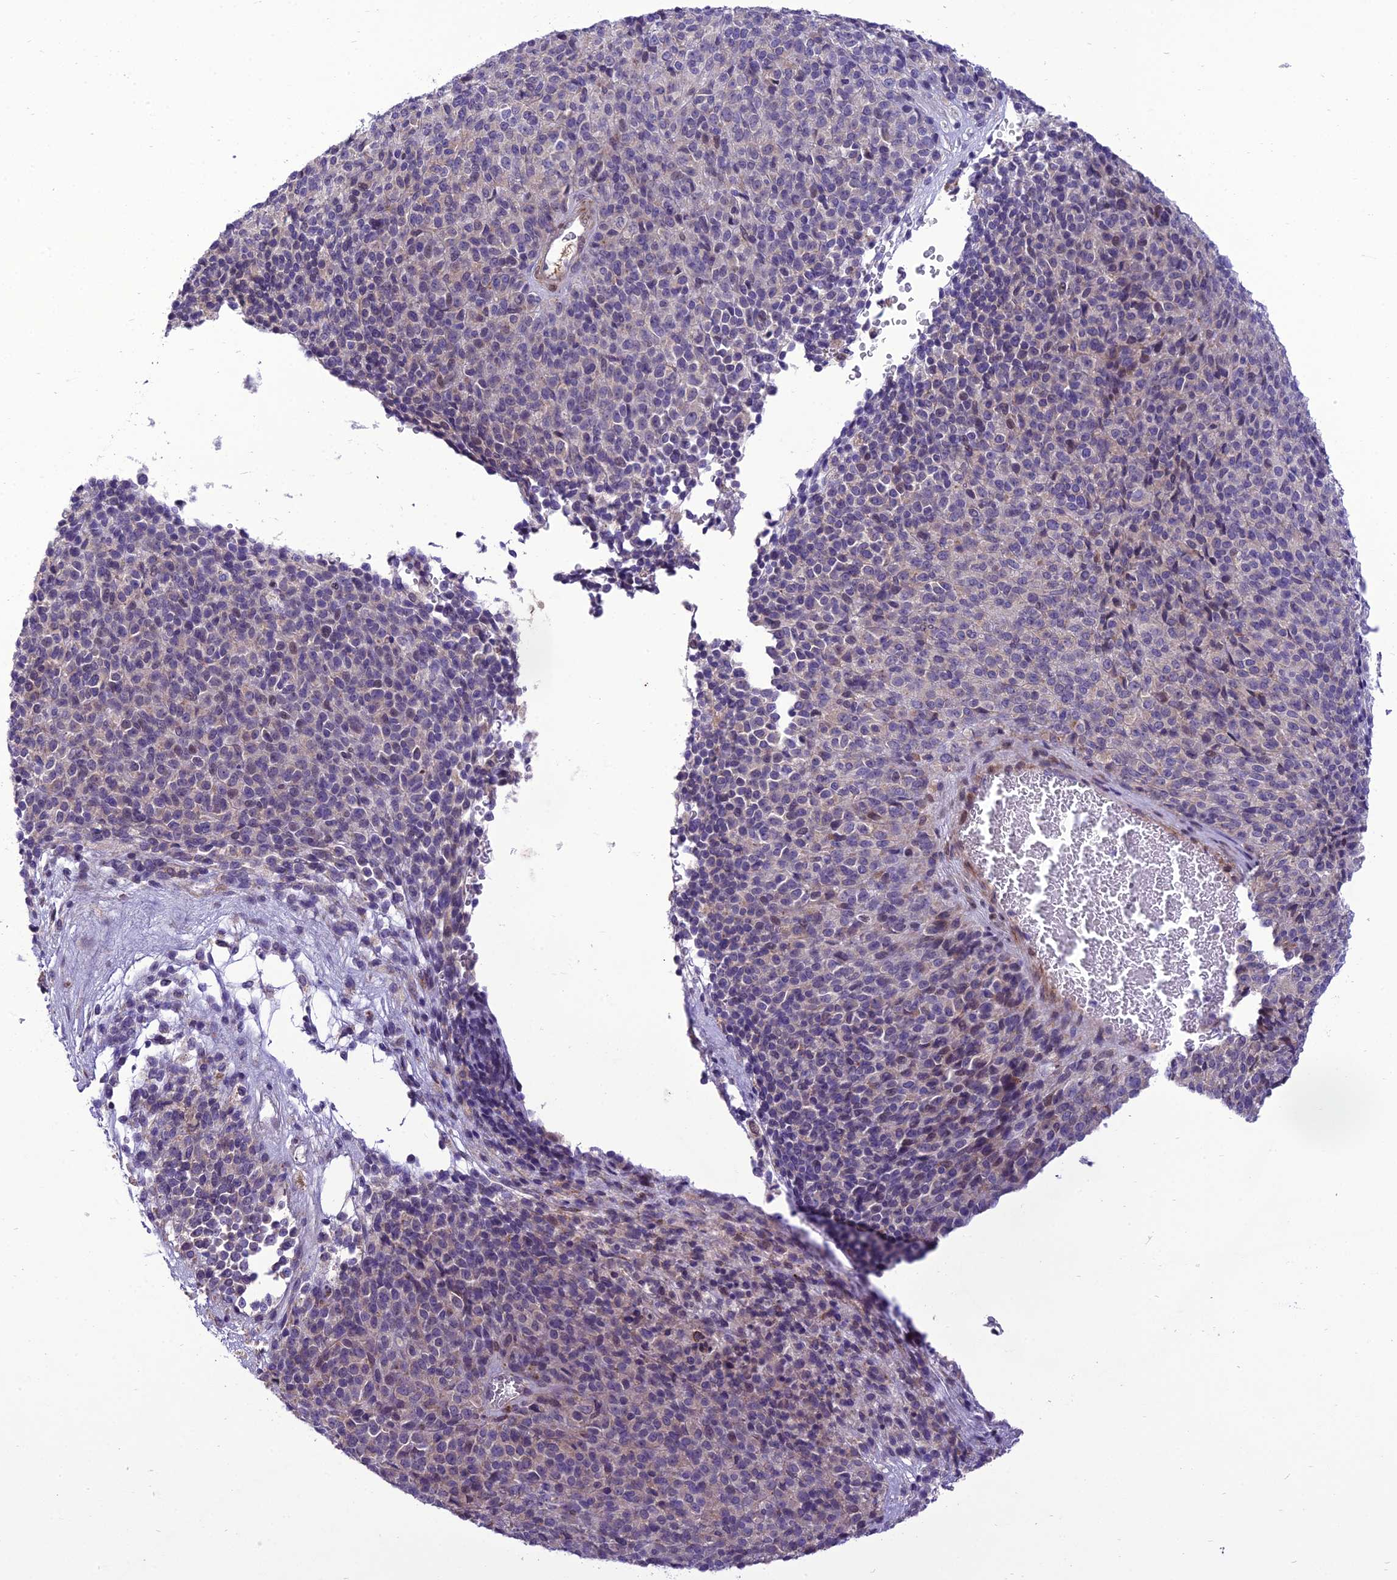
{"staining": {"intensity": "weak", "quantity": "<25%", "location": "nuclear"}, "tissue": "melanoma", "cell_type": "Tumor cells", "image_type": "cancer", "snomed": [{"axis": "morphology", "description": "Malignant melanoma, Metastatic site"}, {"axis": "topography", "description": "Brain"}], "caption": "A photomicrograph of human melanoma is negative for staining in tumor cells.", "gene": "NEURL2", "patient": {"sex": "female", "age": 56}}